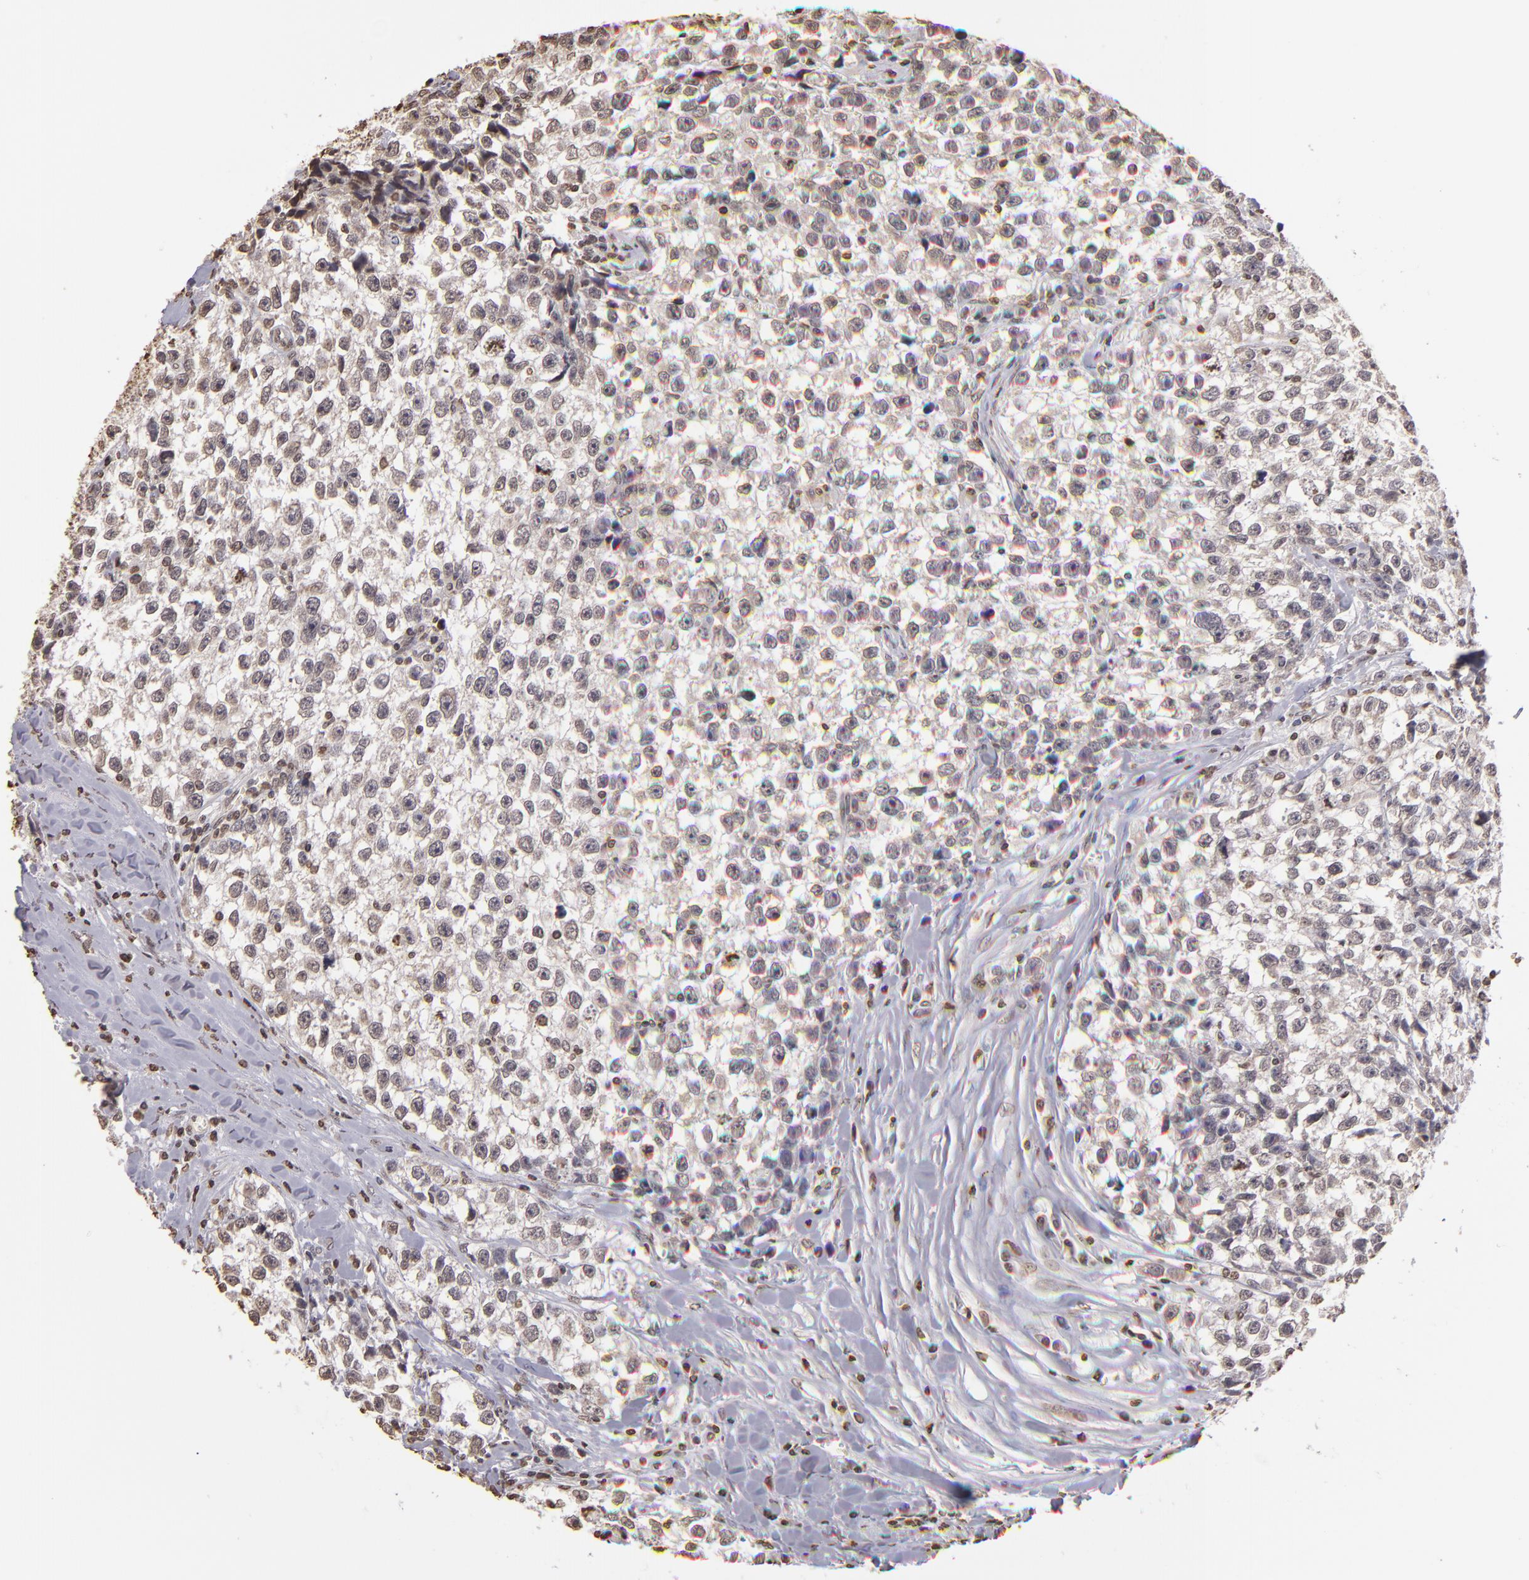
{"staining": {"intensity": "weak", "quantity": "<25%", "location": "nuclear"}, "tissue": "testis cancer", "cell_type": "Tumor cells", "image_type": "cancer", "snomed": [{"axis": "morphology", "description": "Seminoma, NOS"}, {"axis": "morphology", "description": "Carcinoma, Embryonal, NOS"}, {"axis": "topography", "description": "Testis"}], "caption": "Protein analysis of embryonal carcinoma (testis) demonstrates no significant staining in tumor cells. (Stains: DAB (3,3'-diaminobenzidine) IHC with hematoxylin counter stain, Microscopy: brightfield microscopy at high magnification).", "gene": "LBX1", "patient": {"sex": "male", "age": 30}}